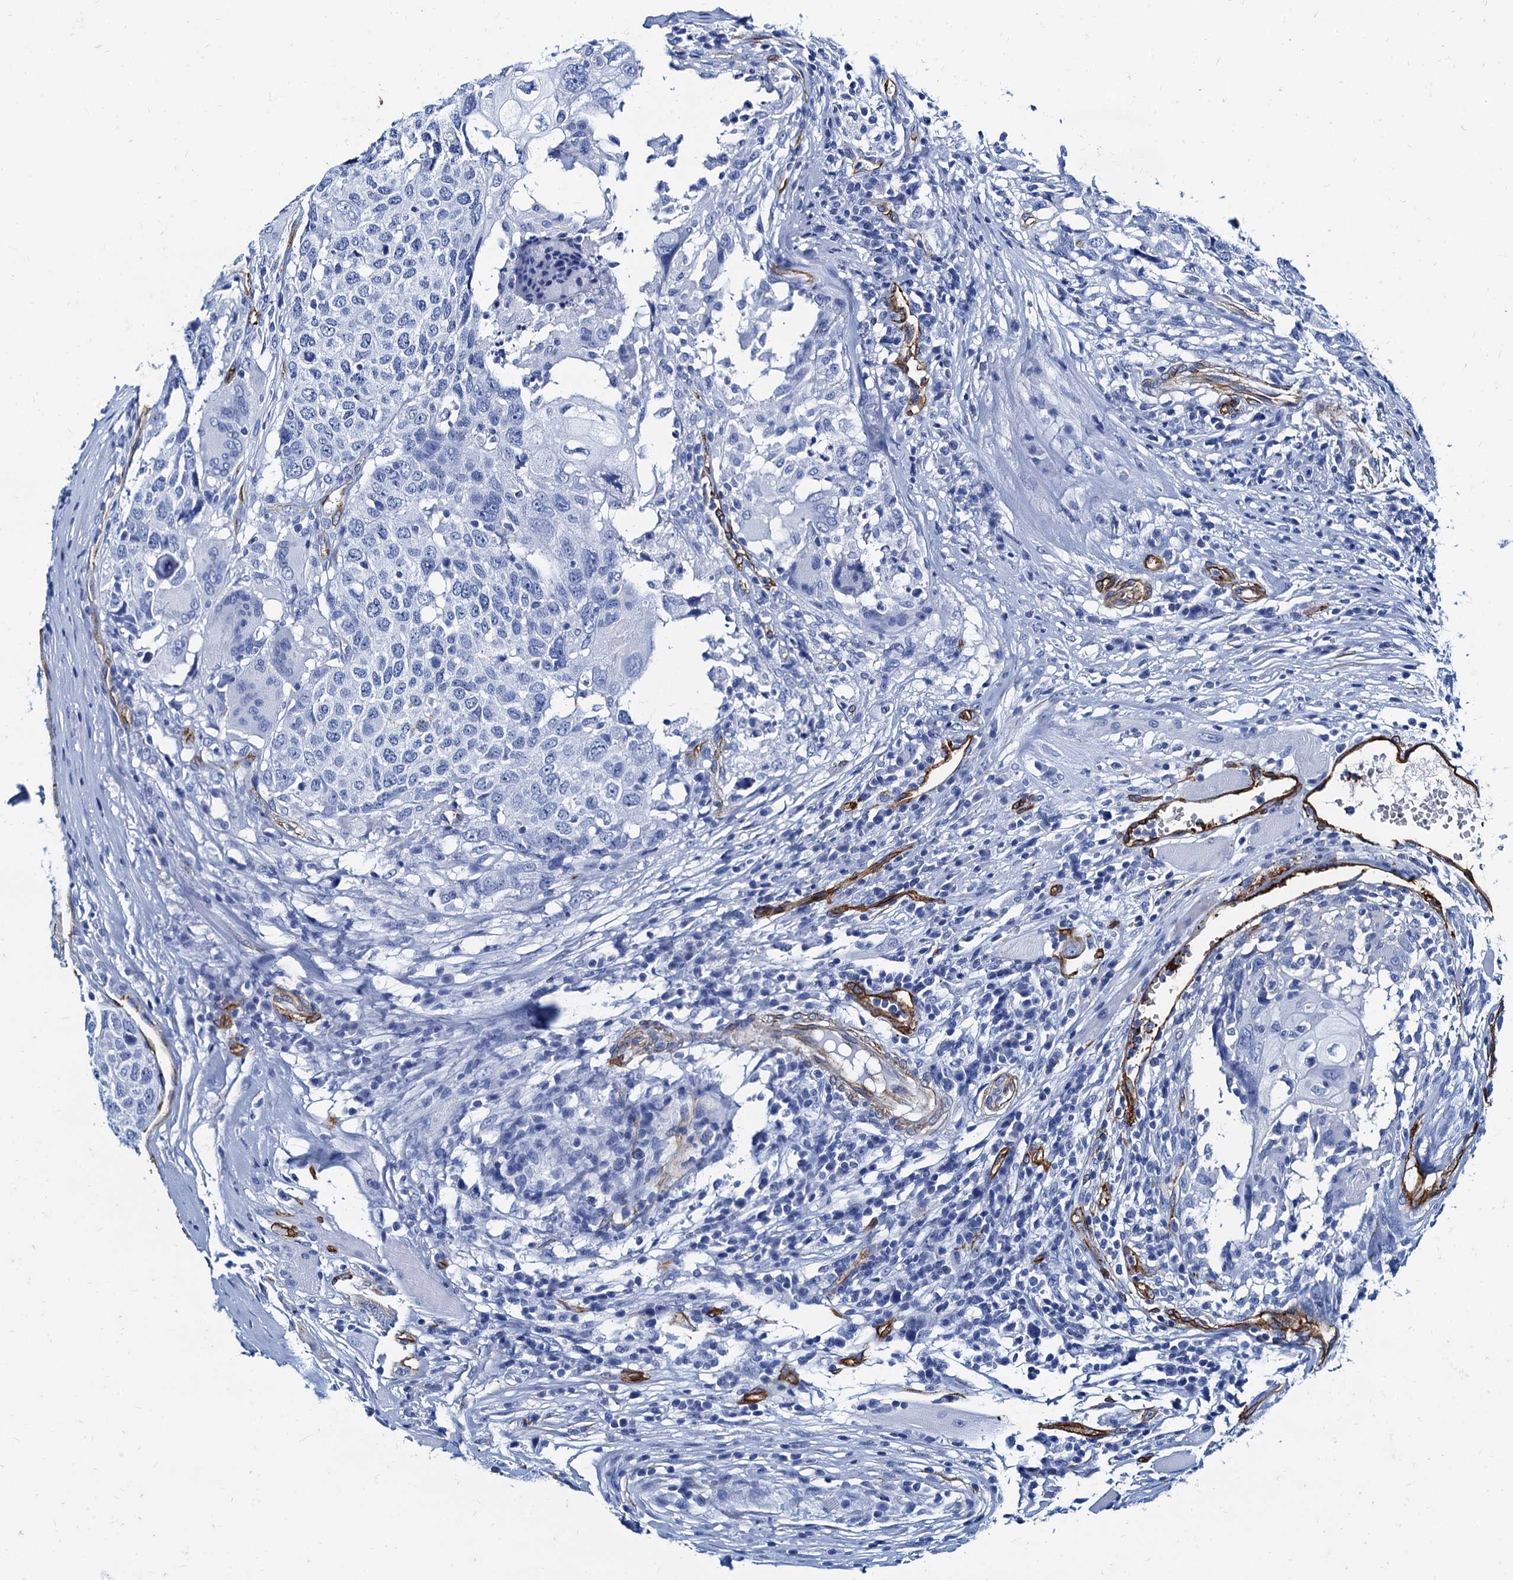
{"staining": {"intensity": "negative", "quantity": "none", "location": "none"}, "tissue": "head and neck cancer", "cell_type": "Tumor cells", "image_type": "cancer", "snomed": [{"axis": "morphology", "description": "Squamous cell carcinoma, NOS"}, {"axis": "topography", "description": "Head-Neck"}], "caption": "The photomicrograph shows no significant expression in tumor cells of head and neck cancer.", "gene": "CAVIN2", "patient": {"sex": "male", "age": 66}}